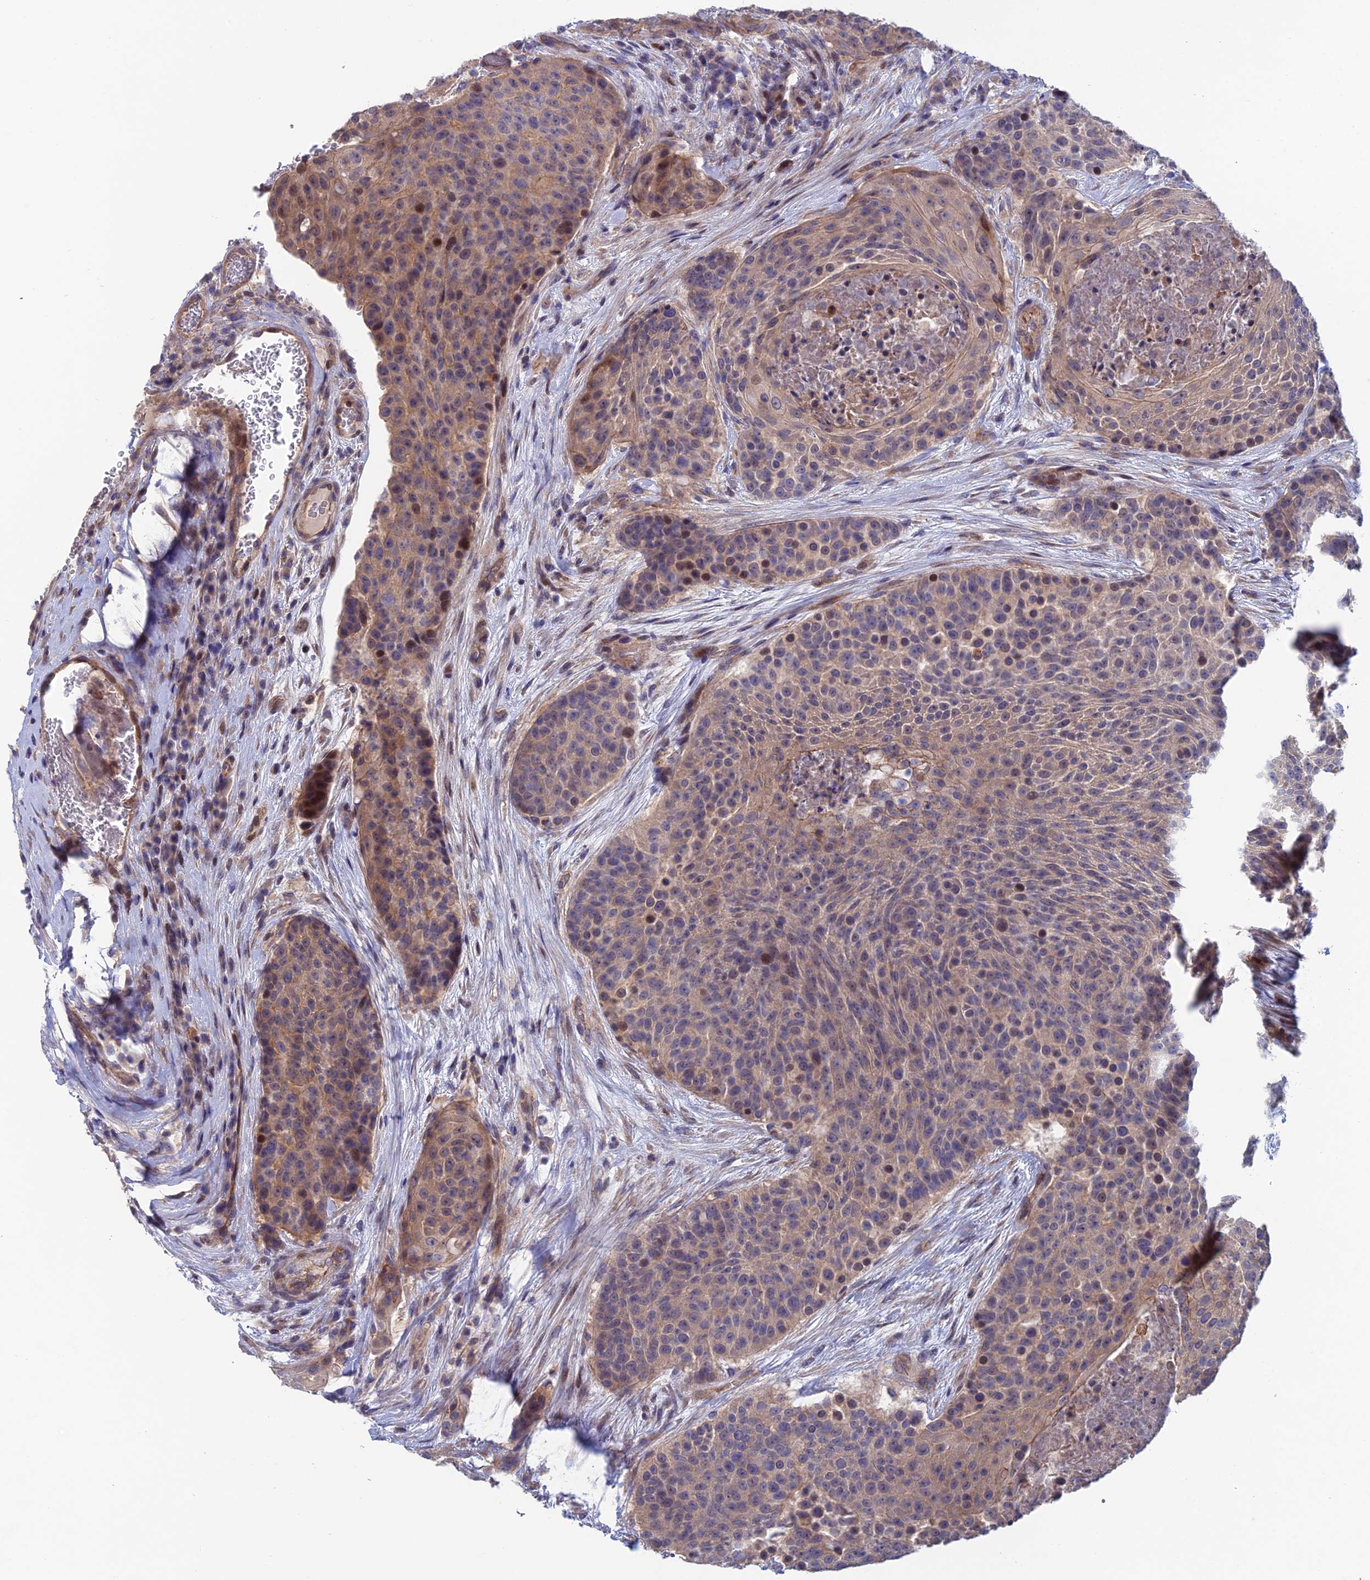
{"staining": {"intensity": "weak", "quantity": ">75%", "location": "cytoplasmic/membranous,nuclear"}, "tissue": "urothelial cancer", "cell_type": "Tumor cells", "image_type": "cancer", "snomed": [{"axis": "morphology", "description": "Urothelial carcinoma, High grade"}, {"axis": "topography", "description": "Urinary bladder"}], "caption": "Human urothelial carcinoma (high-grade) stained for a protein (brown) displays weak cytoplasmic/membranous and nuclear positive positivity in about >75% of tumor cells.", "gene": "USP37", "patient": {"sex": "female", "age": 63}}